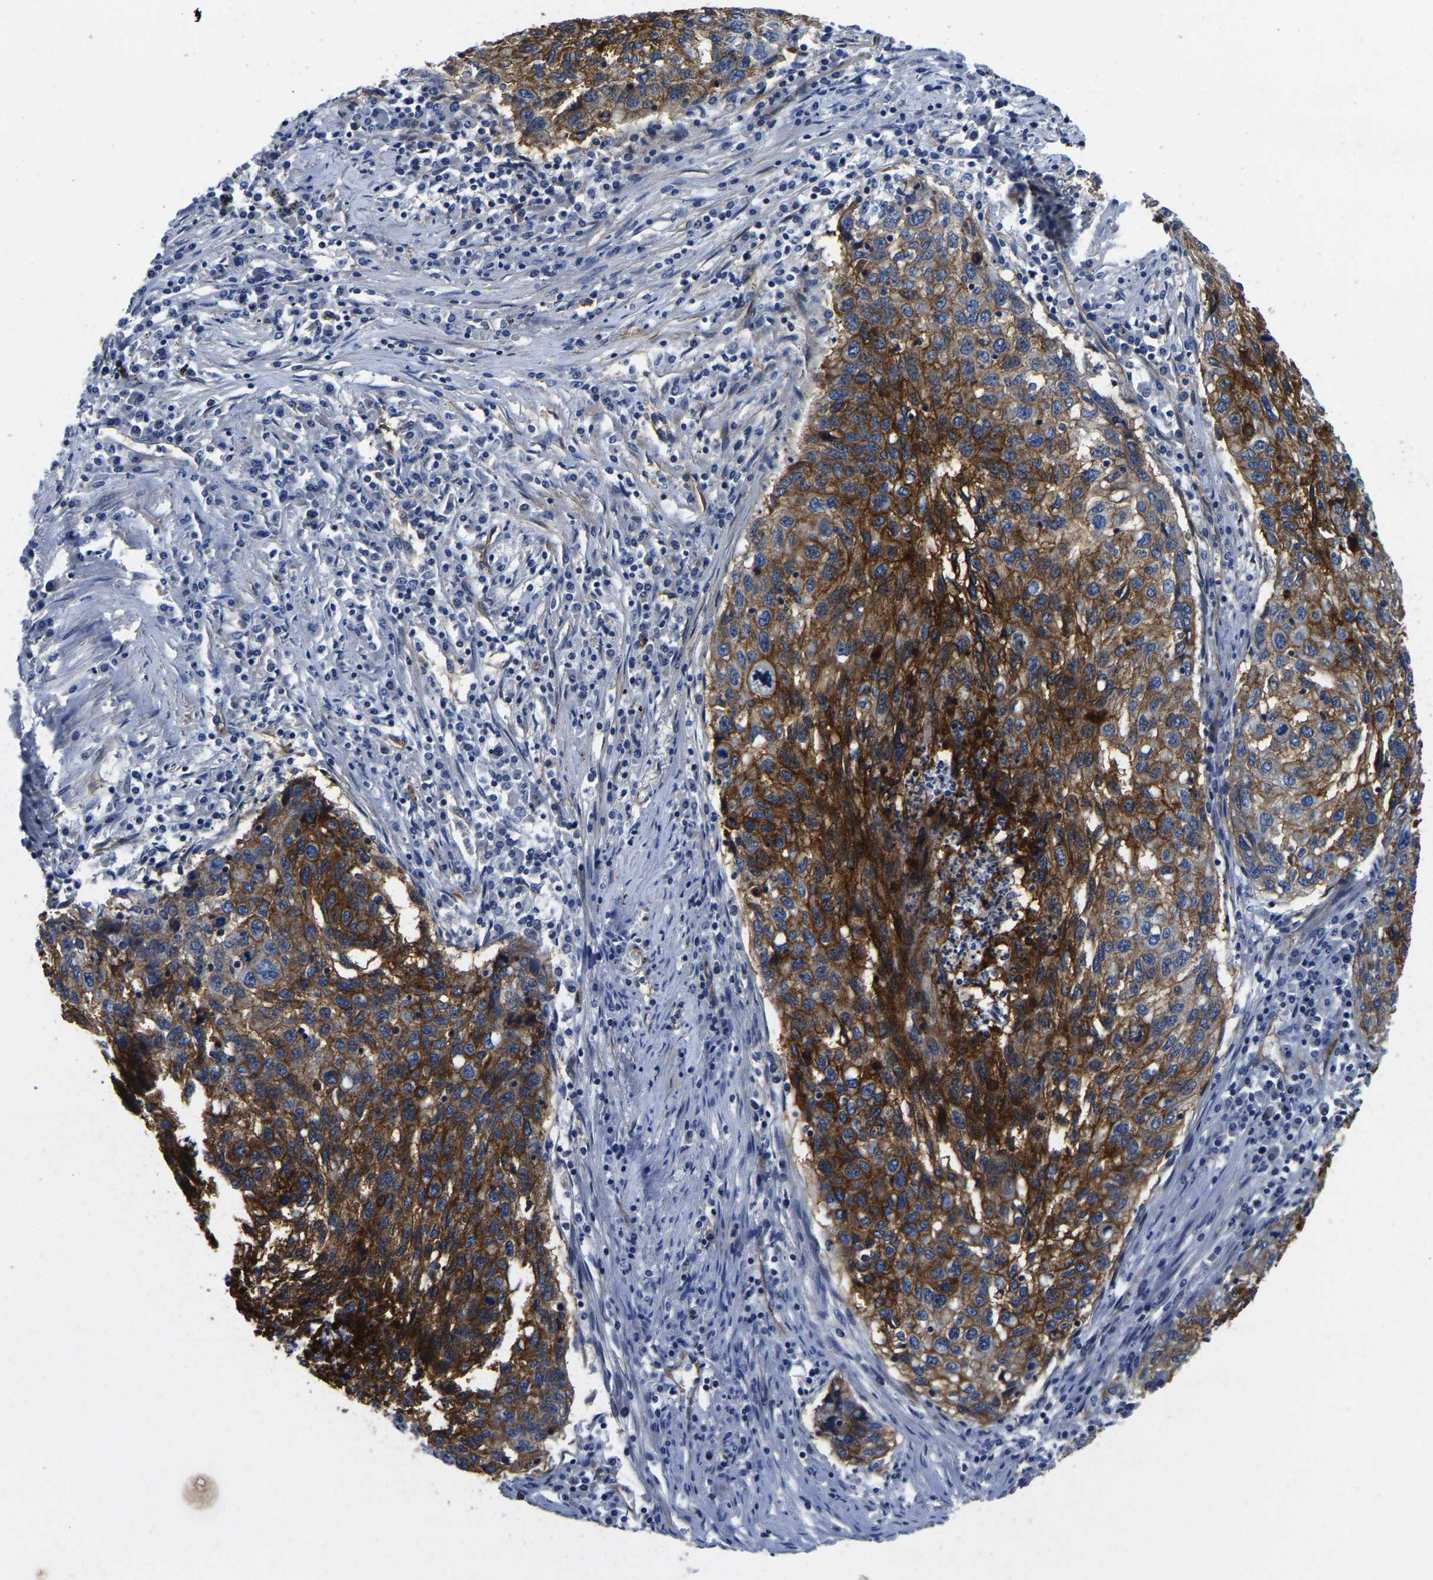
{"staining": {"intensity": "strong", "quantity": ">75%", "location": "cytoplasmic/membranous"}, "tissue": "lung cancer", "cell_type": "Tumor cells", "image_type": "cancer", "snomed": [{"axis": "morphology", "description": "Squamous cell carcinoma, NOS"}, {"axis": "topography", "description": "Lung"}], "caption": "Brown immunohistochemical staining in lung cancer (squamous cell carcinoma) displays strong cytoplasmic/membranous expression in about >75% of tumor cells.", "gene": "ITGA2", "patient": {"sex": "female", "age": 63}}